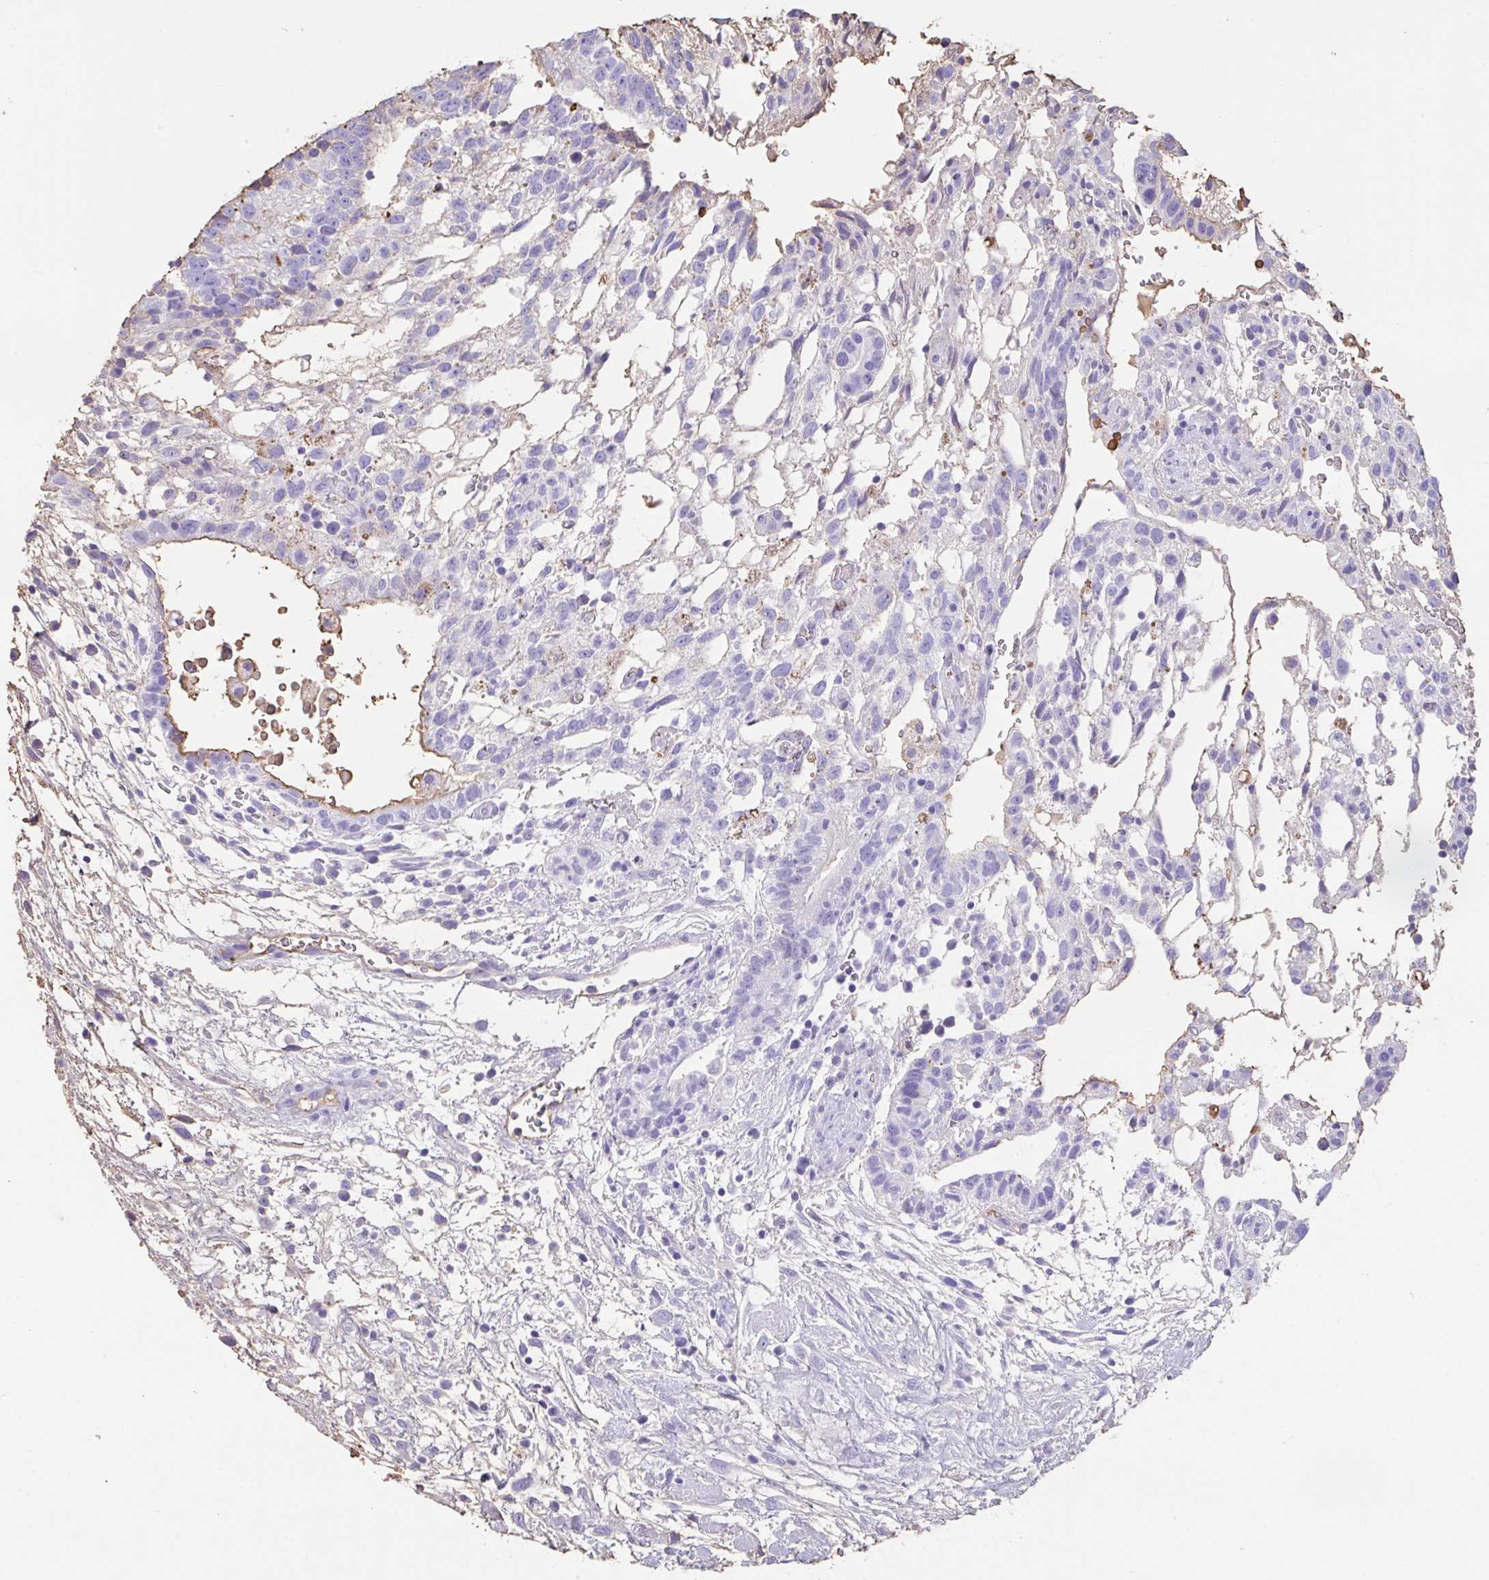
{"staining": {"intensity": "negative", "quantity": "none", "location": "none"}, "tissue": "testis cancer", "cell_type": "Tumor cells", "image_type": "cancer", "snomed": [{"axis": "morphology", "description": "Carcinoma, Embryonal, NOS"}, {"axis": "topography", "description": "Testis"}], "caption": "The immunohistochemistry (IHC) photomicrograph has no significant expression in tumor cells of testis cancer tissue. The staining was performed using DAB (3,3'-diaminobenzidine) to visualize the protein expression in brown, while the nuclei were stained in blue with hematoxylin (Magnification: 20x).", "gene": "HOXC12", "patient": {"sex": "male", "age": 32}}